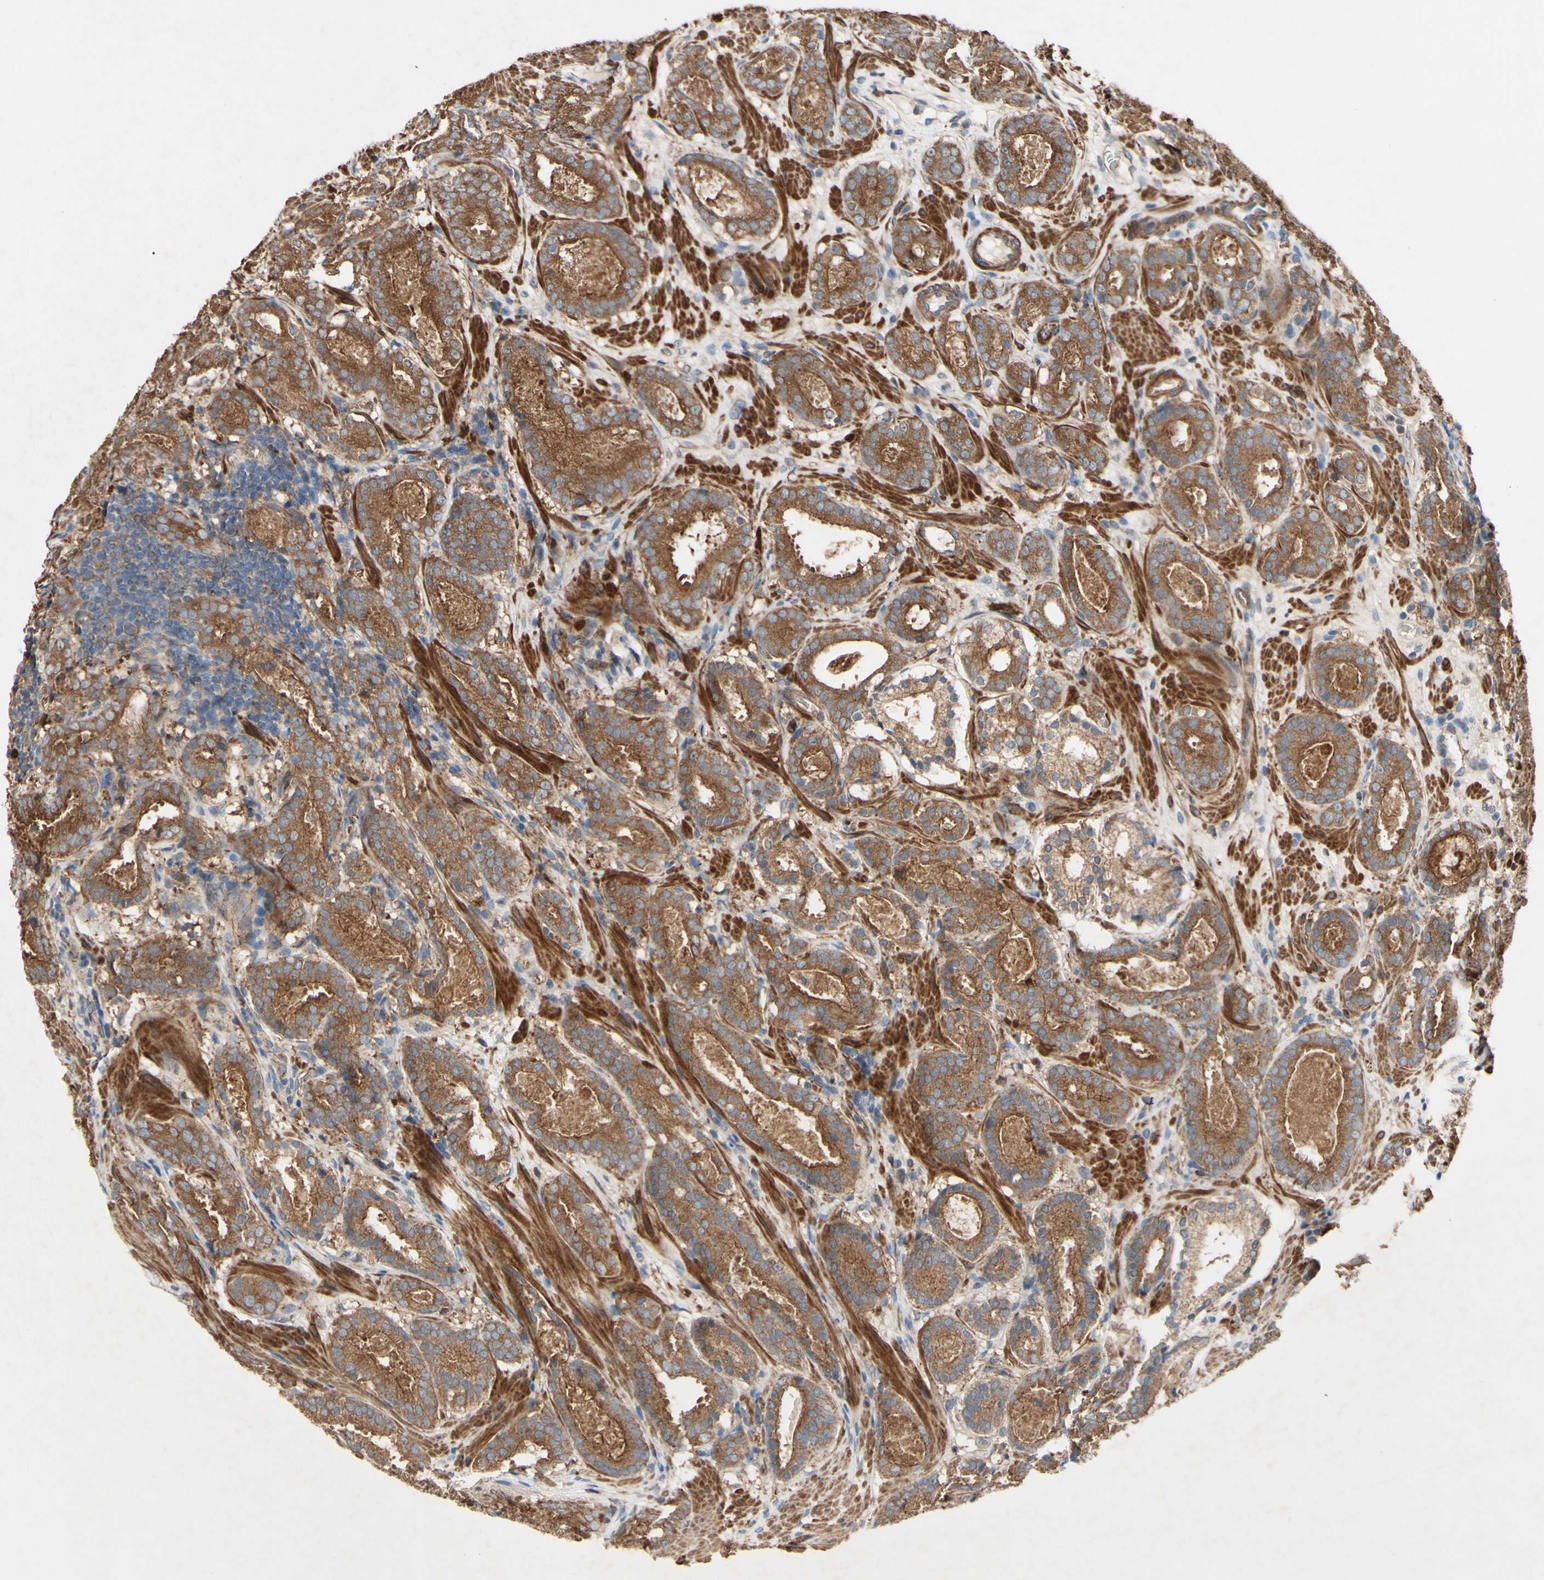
{"staining": {"intensity": "strong", "quantity": ">75%", "location": "cytoplasmic/membranous"}, "tissue": "prostate cancer", "cell_type": "Tumor cells", "image_type": "cancer", "snomed": [{"axis": "morphology", "description": "Adenocarcinoma, Low grade"}, {"axis": "topography", "description": "Prostate"}], "caption": "An IHC histopathology image of tumor tissue is shown. Protein staining in brown labels strong cytoplasmic/membranous positivity in adenocarcinoma (low-grade) (prostate) within tumor cells.", "gene": "PDGFB", "patient": {"sex": "male", "age": 69}}